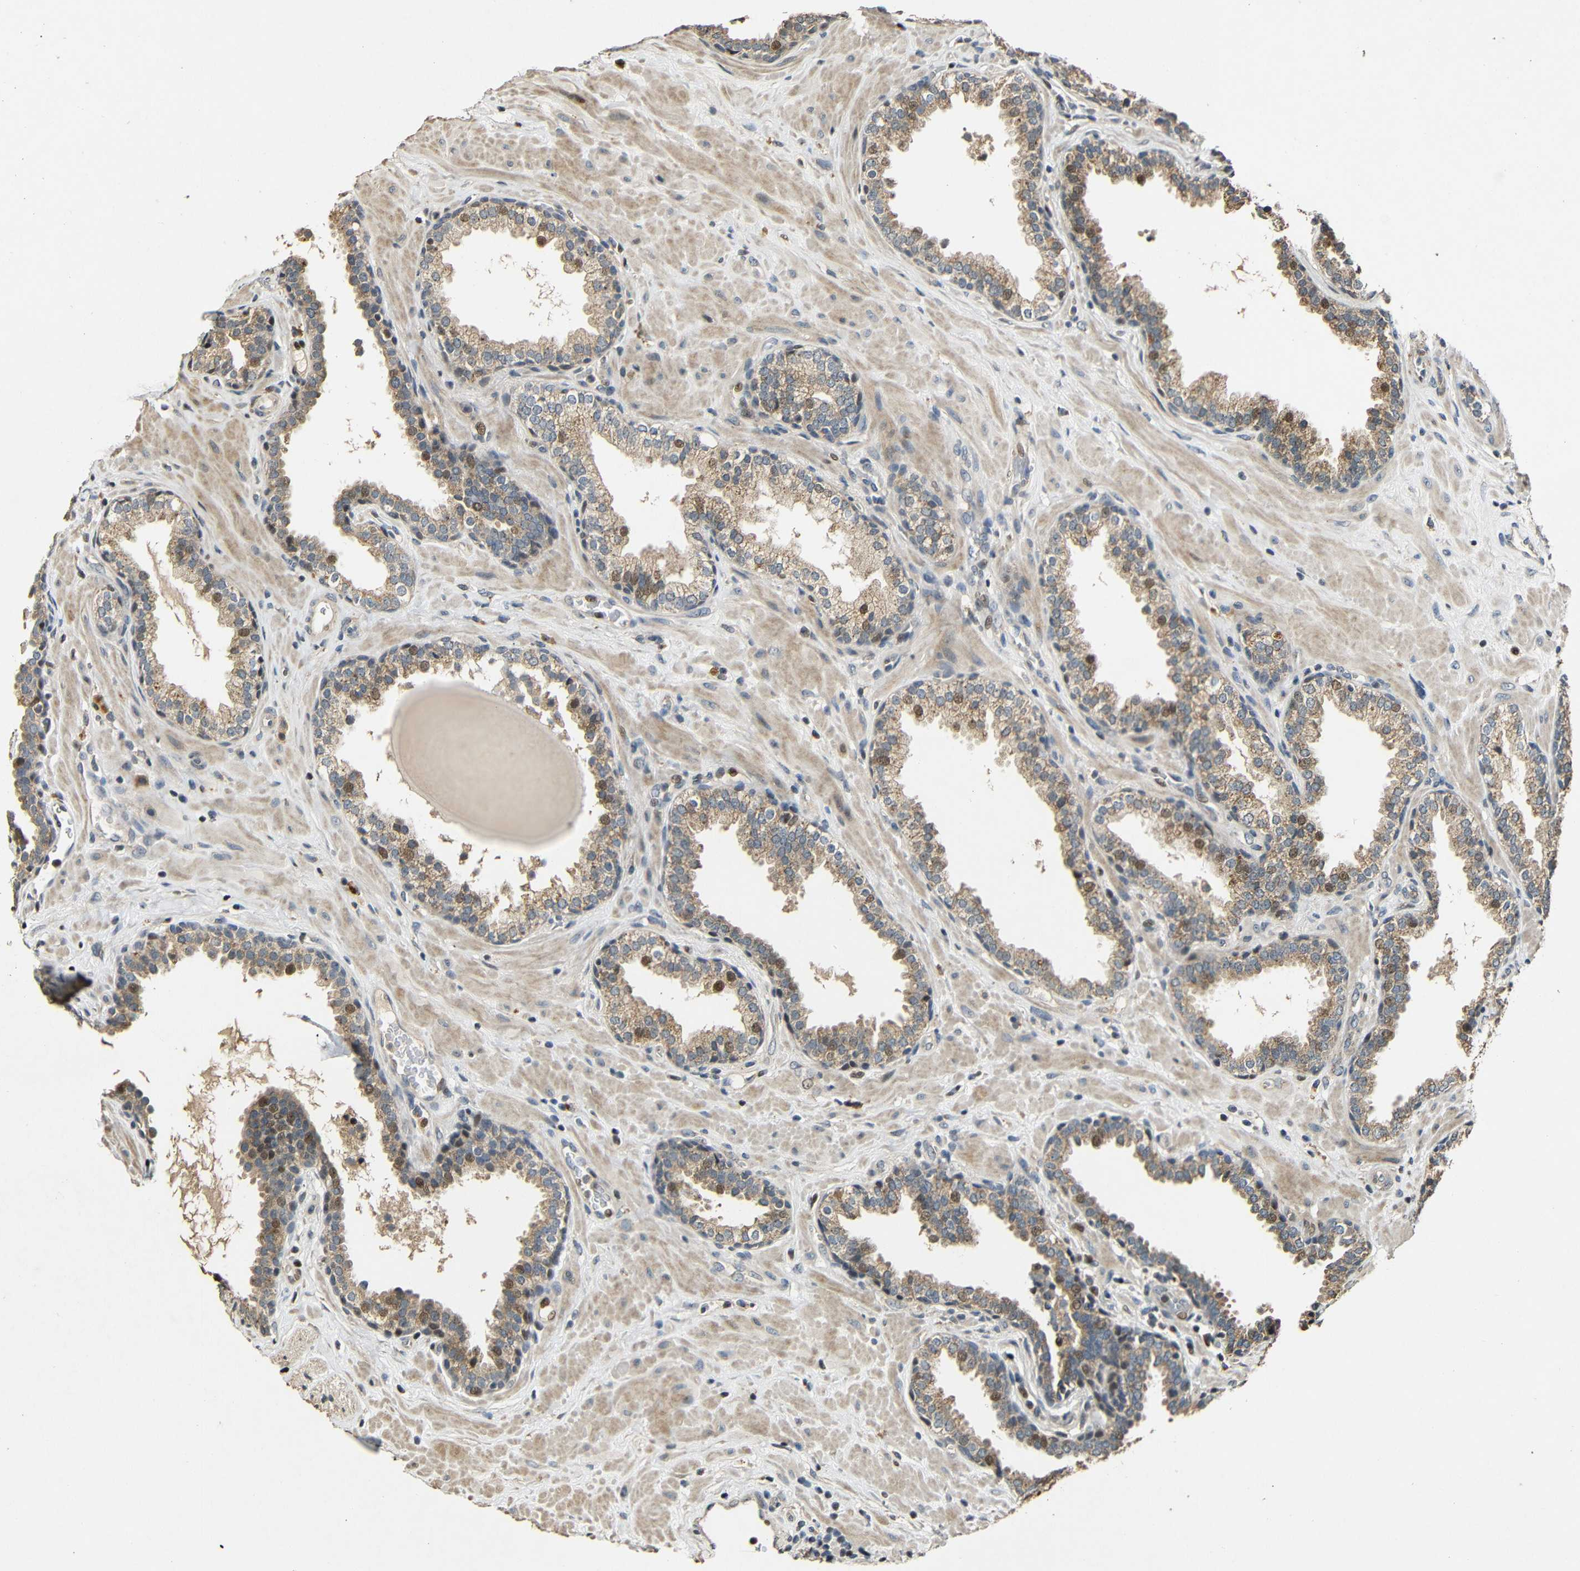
{"staining": {"intensity": "moderate", "quantity": ">75%", "location": "cytoplasmic/membranous,nuclear"}, "tissue": "prostate", "cell_type": "Glandular cells", "image_type": "normal", "snomed": [{"axis": "morphology", "description": "Normal tissue, NOS"}, {"axis": "topography", "description": "Prostate"}], "caption": "Immunohistochemical staining of normal prostate reveals moderate cytoplasmic/membranous,nuclear protein positivity in approximately >75% of glandular cells. (DAB IHC, brown staining for protein, blue staining for nuclei).", "gene": "KAZALD1", "patient": {"sex": "male", "age": 51}}